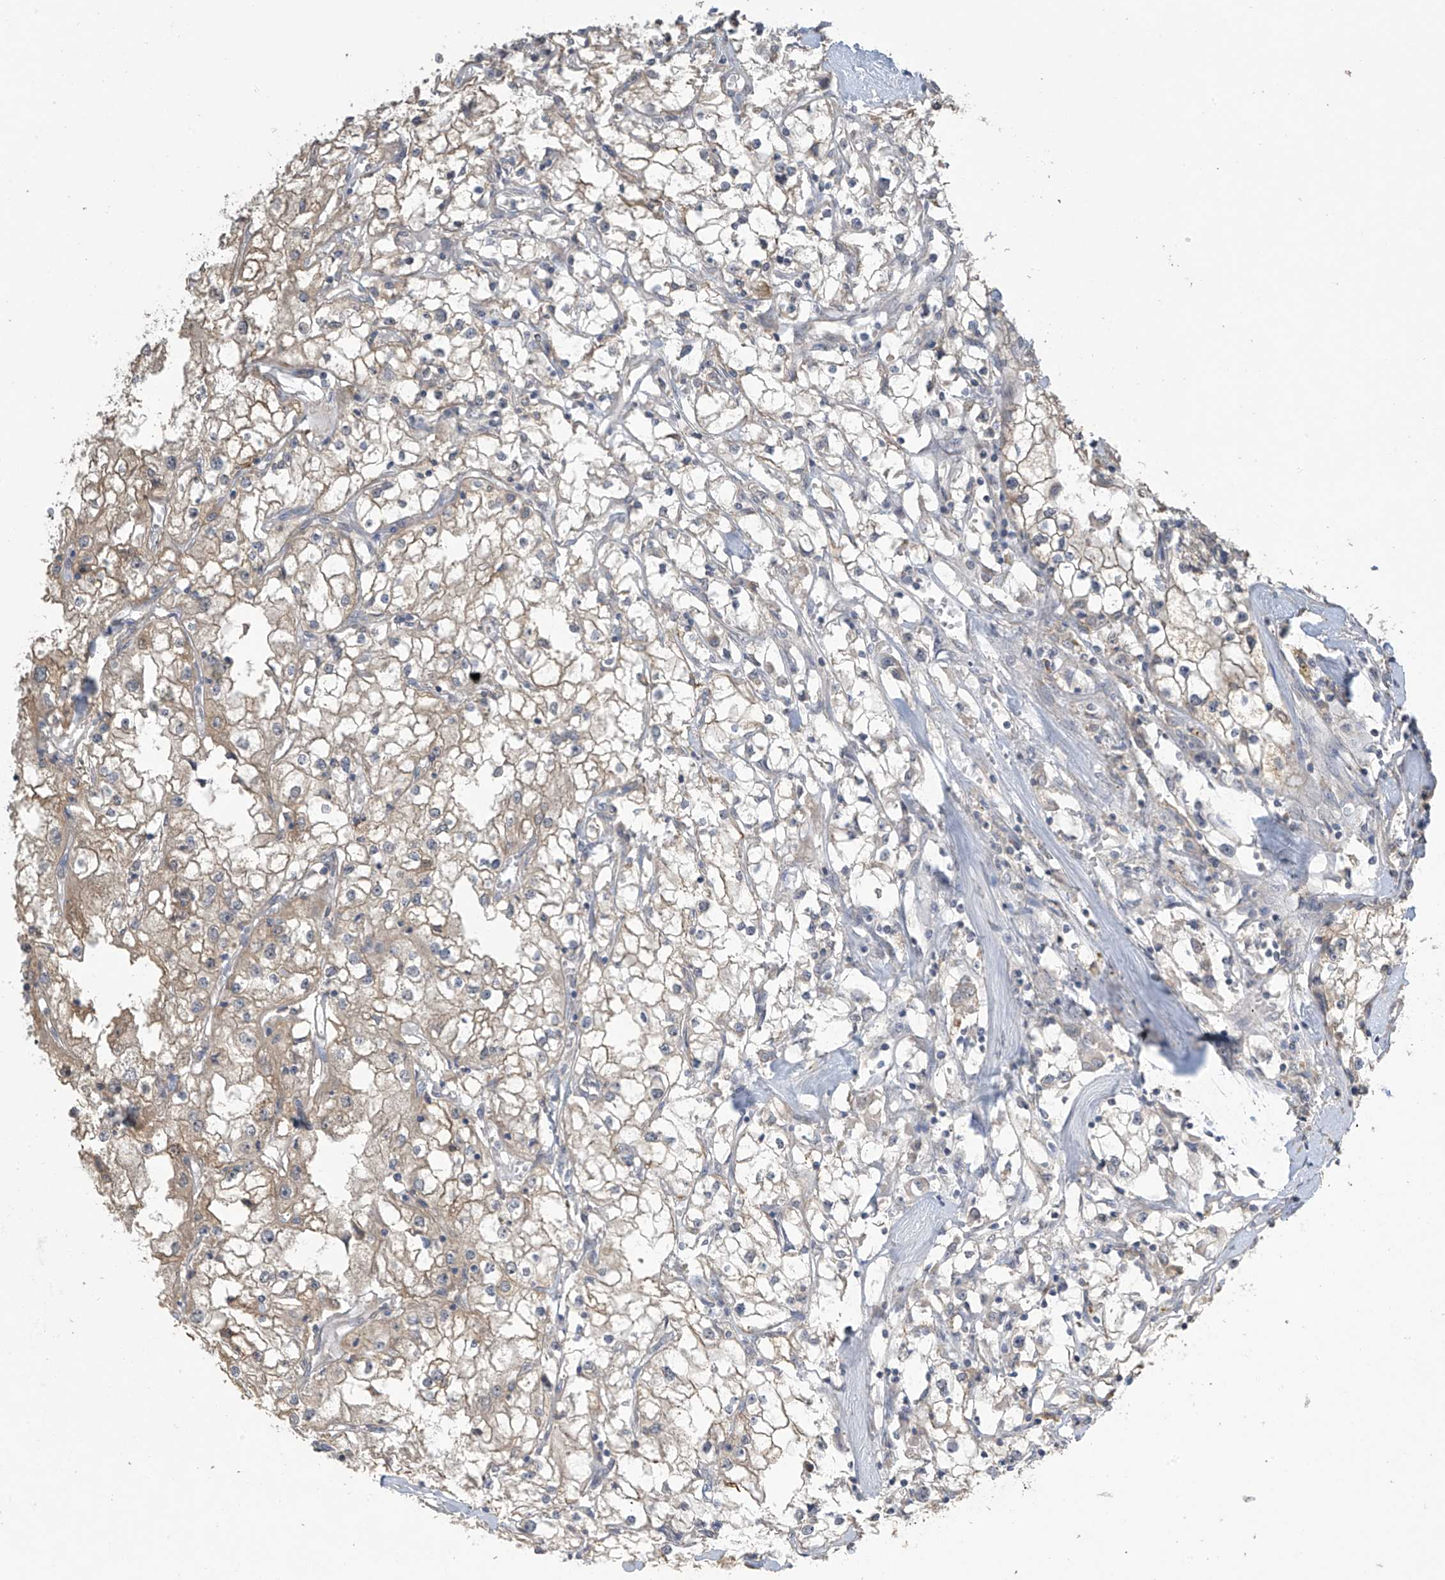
{"staining": {"intensity": "weak", "quantity": ">75%", "location": "cytoplasmic/membranous"}, "tissue": "renal cancer", "cell_type": "Tumor cells", "image_type": "cancer", "snomed": [{"axis": "morphology", "description": "Adenocarcinoma, NOS"}, {"axis": "topography", "description": "Kidney"}], "caption": "Weak cytoplasmic/membranous positivity is appreciated in about >75% of tumor cells in renal cancer.", "gene": "SLFN14", "patient": {"sex": "male", "age": 56}}